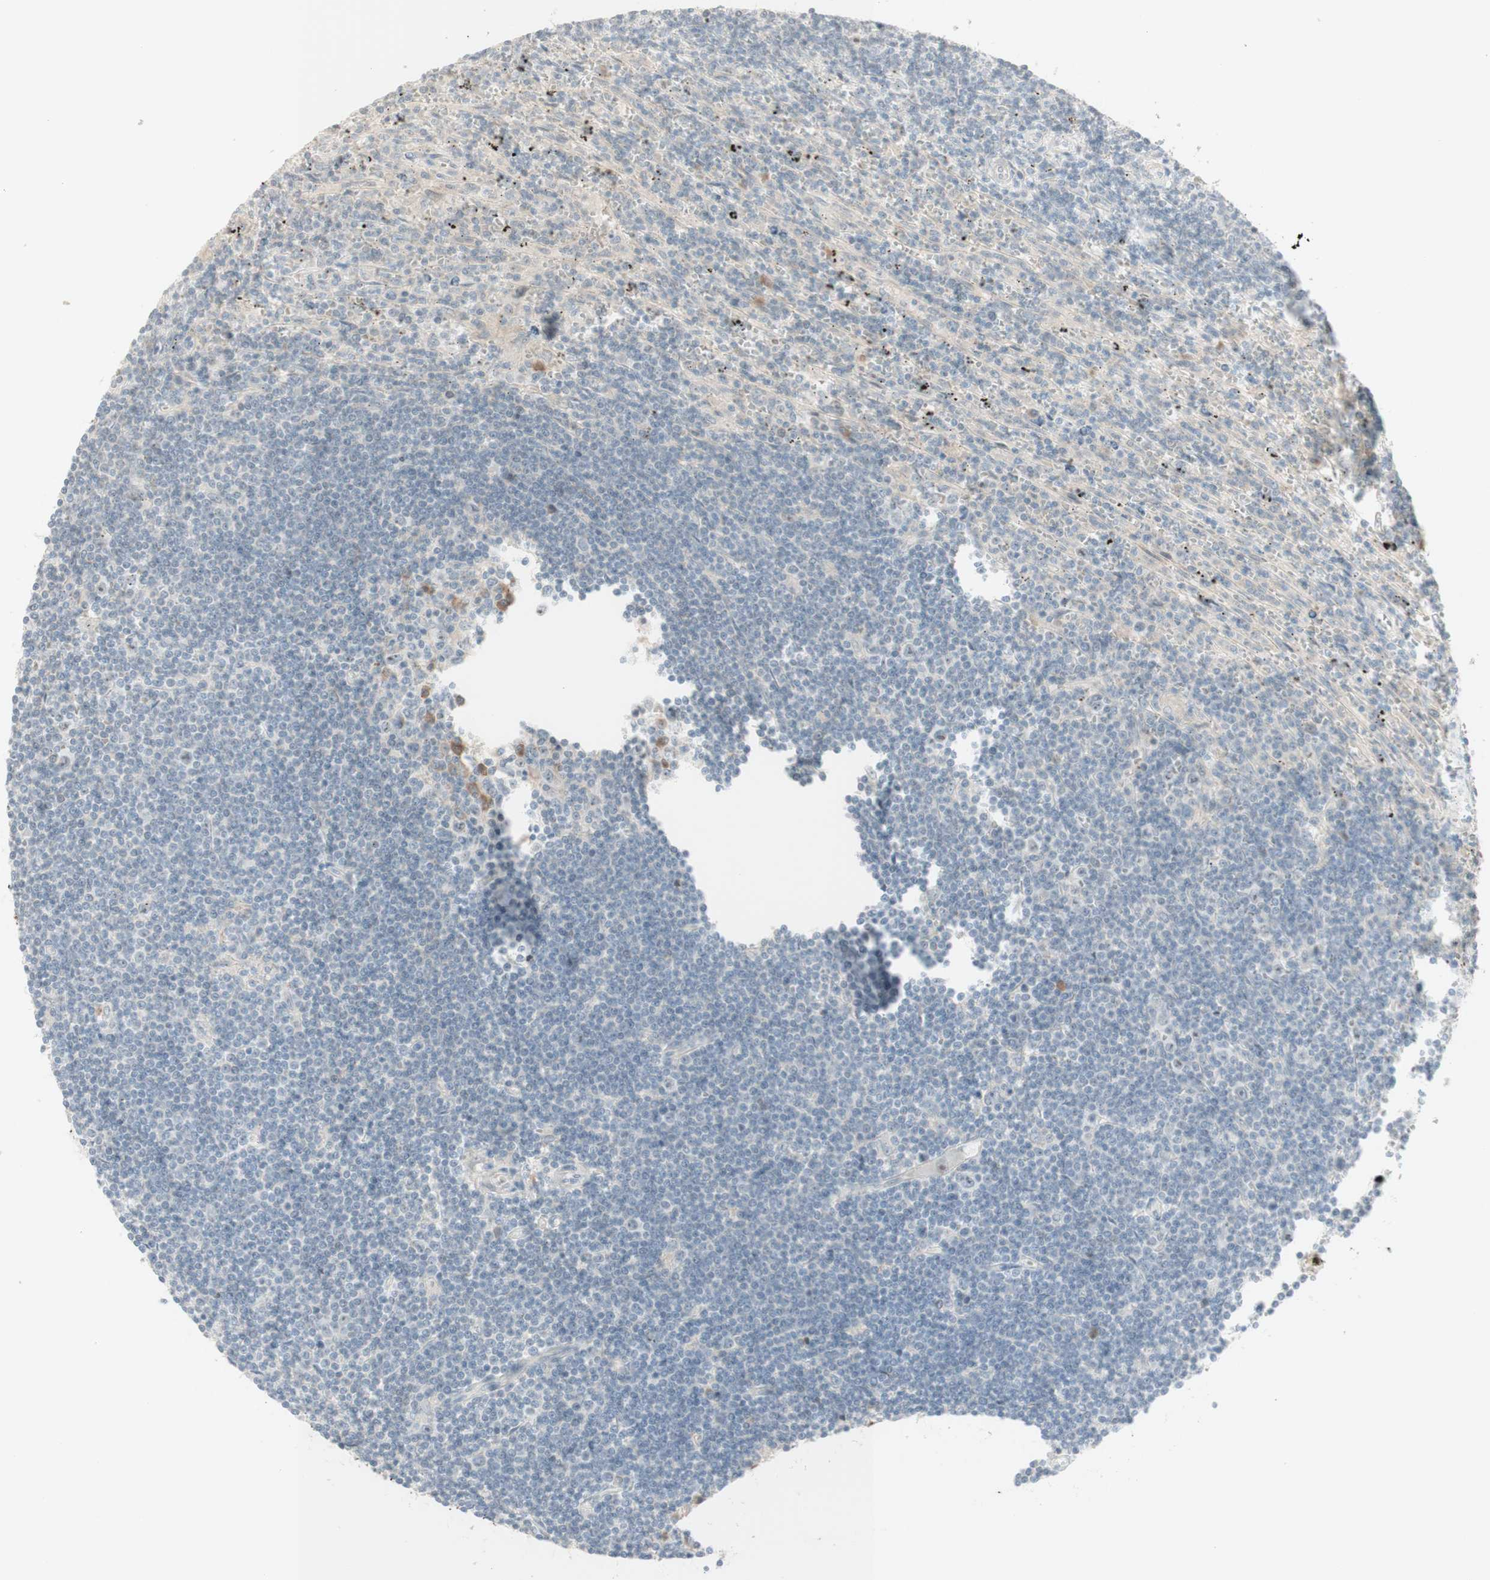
{"staining": {"intensity": "moderate", "quantity": "<25%", "location": "cytoplasmic/membranous"}, "tissue": "lymphoma", "cell_type": "Tumor cells", "image_type": "cancer", "snomed": [{"axis": "morphology", "description": "Malignant lymphoma, non-Hodgkin's type, Low grade"}, {"axis": "topography", "description": "Spleen"}], "caption": "Malignant lymphoma, non-Hodgkin's type (low-grade) was stained to show a protein in brown. There is low levels of moderate cytoplasmic/membranous staining in about <25% of tumor cells. (DAB (3,3'-diaminobenzidine) = brown stain, brightfield microscopy at high magnification).", "gene": "PLCD4", "patient": {"sex": "male", "age": 76}}